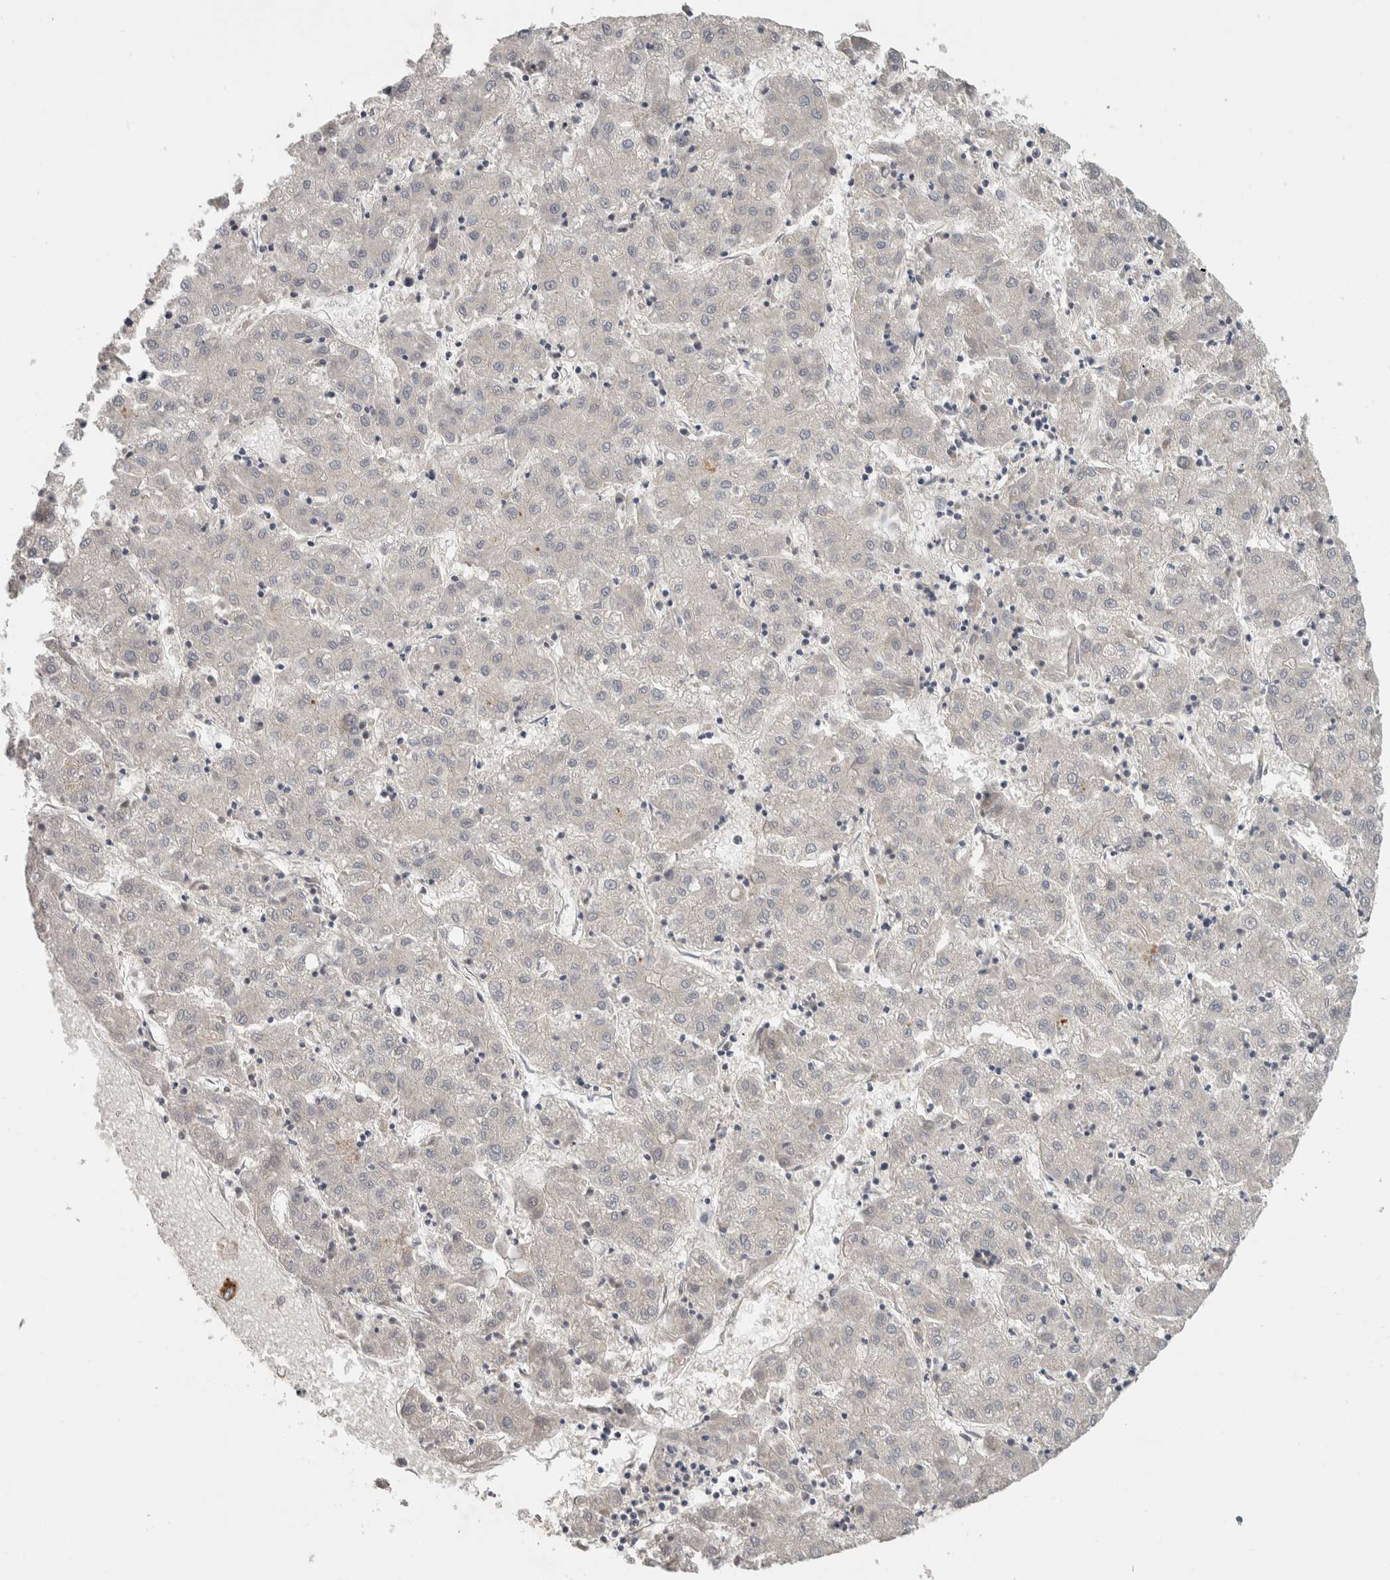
{"staining": {"intensity": "negative", "quantity": "none", "location": "none"}, "tissue": "liver cancer", "cell_type": "Tumor cells", "image_type": "cancer", "snomed": [{"axis": "morphology", "description": "Carcinoma, Hepatocellular, NOS"}, {"axis": "topography", "description": "Liver"}], "caption": "Immunohistochemistry (IHC) micrograph of neoplastic tissue: human hepatocellular carcinoma (liver) stained with DAB (3,3'-diaminobenzidine) demonstrates no significant protein expression in tumor cells.", "gene": "CYSRT1", "patient": {"sex": "male", "age": 72}}